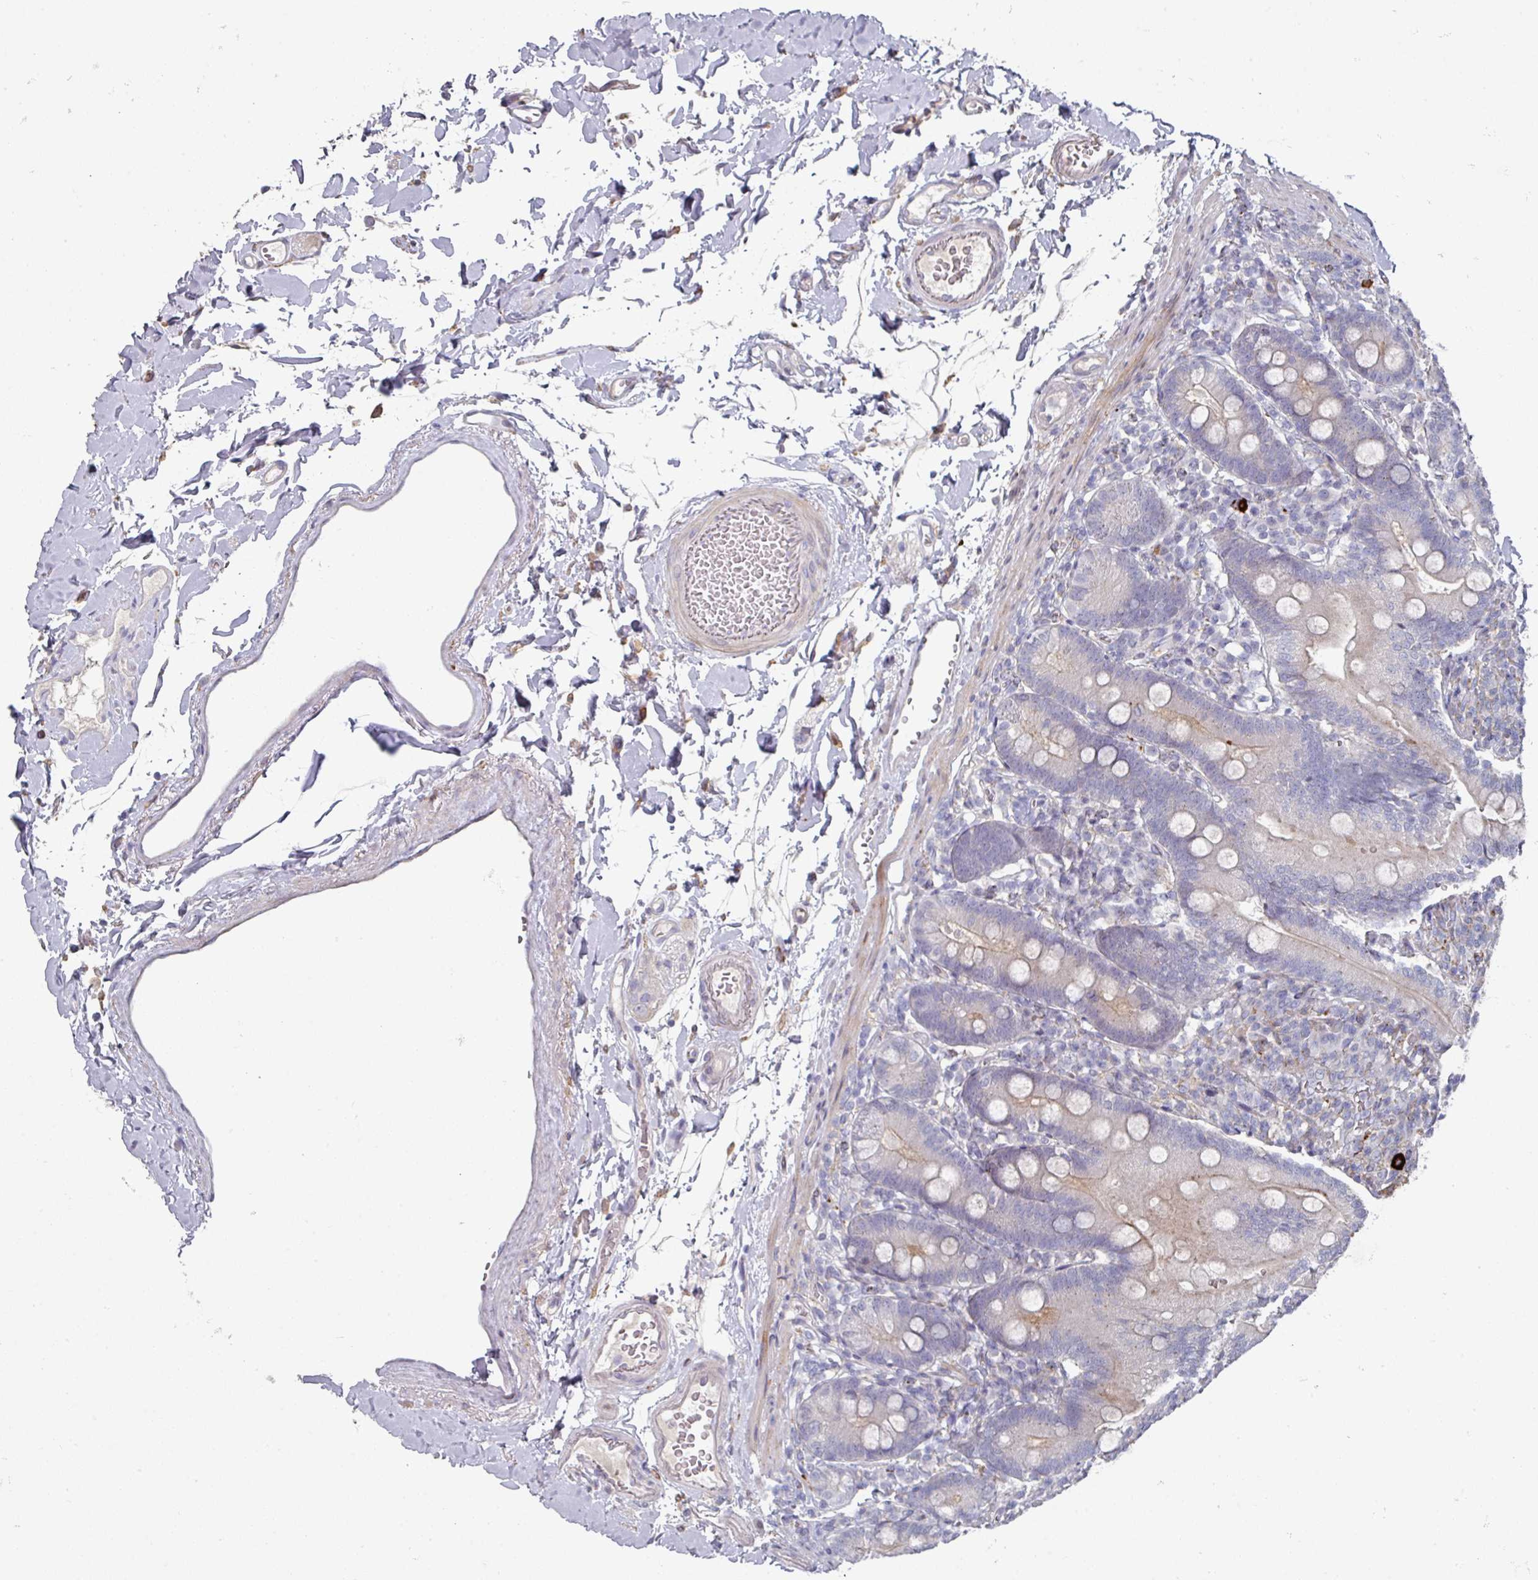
{"staining": {"intensity": "moderate", "quantity": "25%-75%", "location": "cytoplasmic/membranous"}, "tissue": "duodenum", "cell_type": "Glandular cells", "image_type": "normal", "snomed": [{"axis": "morphology", "description": "Normal tissue, NOS"}, {"axis": "topography", "description": "Duodenum"}], "caption": "Protein staining exhibits moderate cytoplasmic/membranous staining in about 25%-75% of glandular cells in unremarkable duodenum.", "gene": "WSB2", "patient": {"sex": "female", "age": 67}}